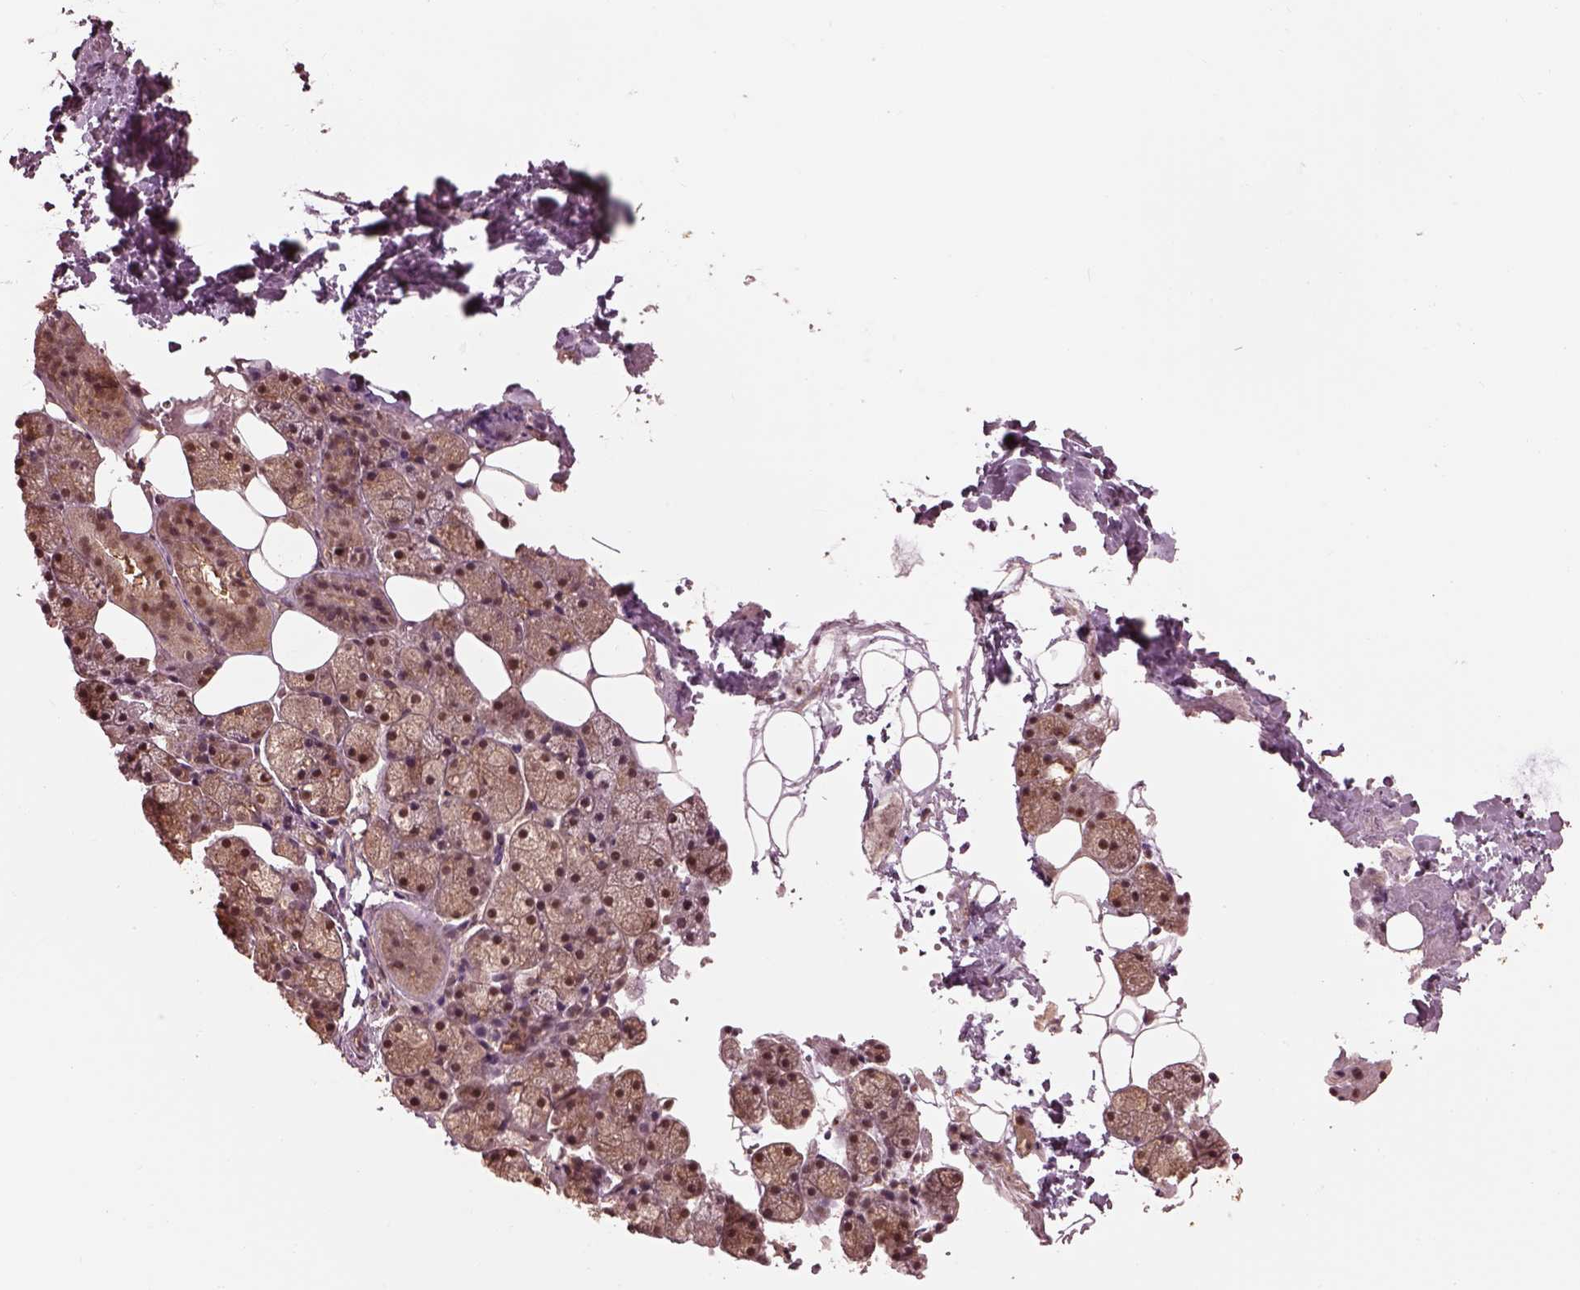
{"staining": {"intensity": "moderate", "quantity": "25%-75%", "location": "cytoplasmic/membranous,nuclear"}, "tissue": "salivary gland", "cell_type": "Glandular cells", "image_type": "normal", "snomed": [{"axis": "morphology", "description": "Normal tissue, NOS"}, {"axis": "topography", "description": "Salivary gland"}], "caption": "A brown stain shows moderate cytoplasmic/membranous,nuclear positivity of a protein in glandular cells of unremarkable human salivary gland. (Stains: DAB in brown, nuclei in blue, Microscopy: brightfield microscopy at high magnification).", "gene": "PSMC5", "patient": {"sex": "male", "age": 38}}